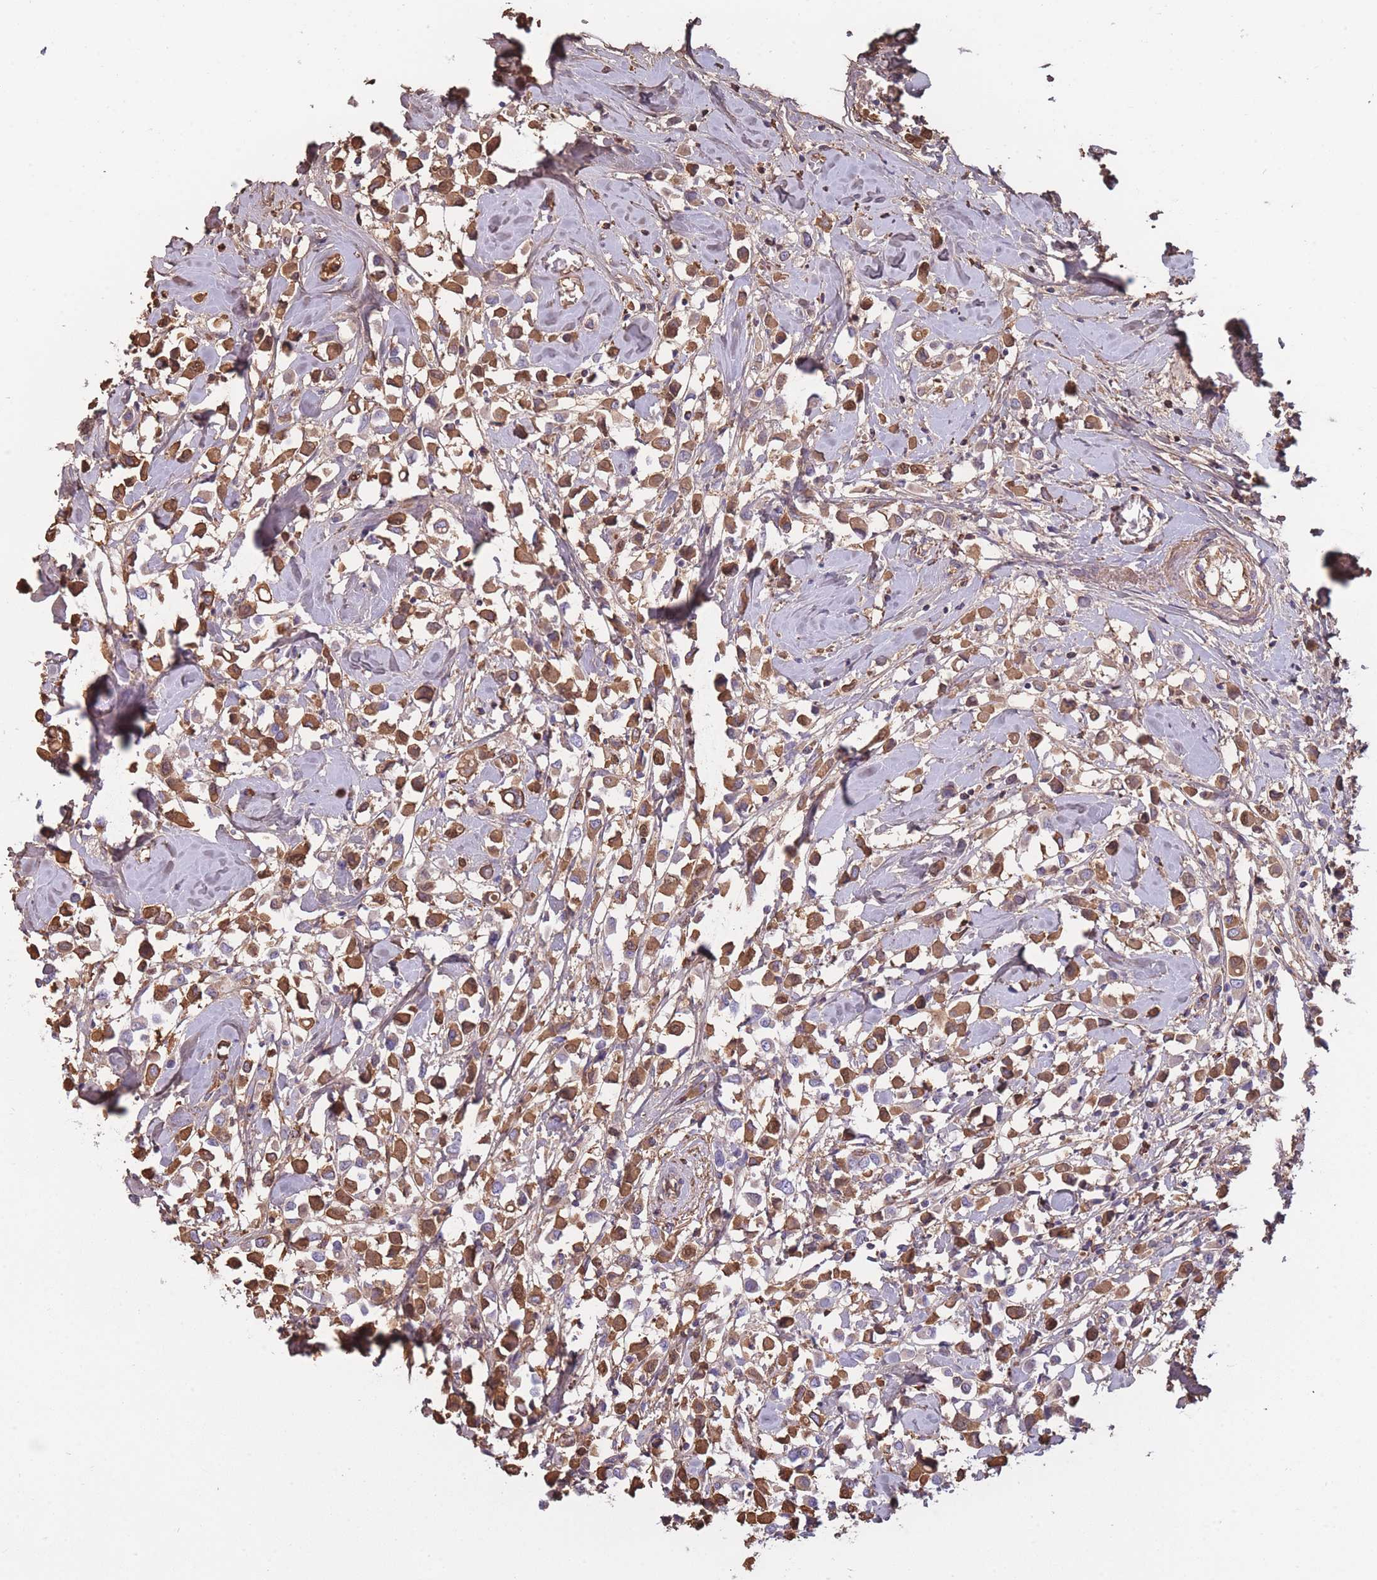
{"staining": {"intensity": "moderate", "quantity": ">75%", "location": "cytoplasmic/membranous"}, "tissue": "breast cancer", "cell_type": "Tumor cells", "image_type": "cancer", "snomed": [{"axis": "morphology", "description": "Duct carcinoma"}, {"axis": "topography", "description": "Breast"}], "caption": "Brown immunohistochemical staining in human breast cancer (intraductal carcinoma) exhibits moderate cytoplasmic/membranous positivity in about >75% of tumor cells. (DAB (3,3'-diaminobenzidine) IHC with brightfield microscopy, high magnification).", "gene": "KAT2A", "patient": {"sex": "female", "age": 61}}